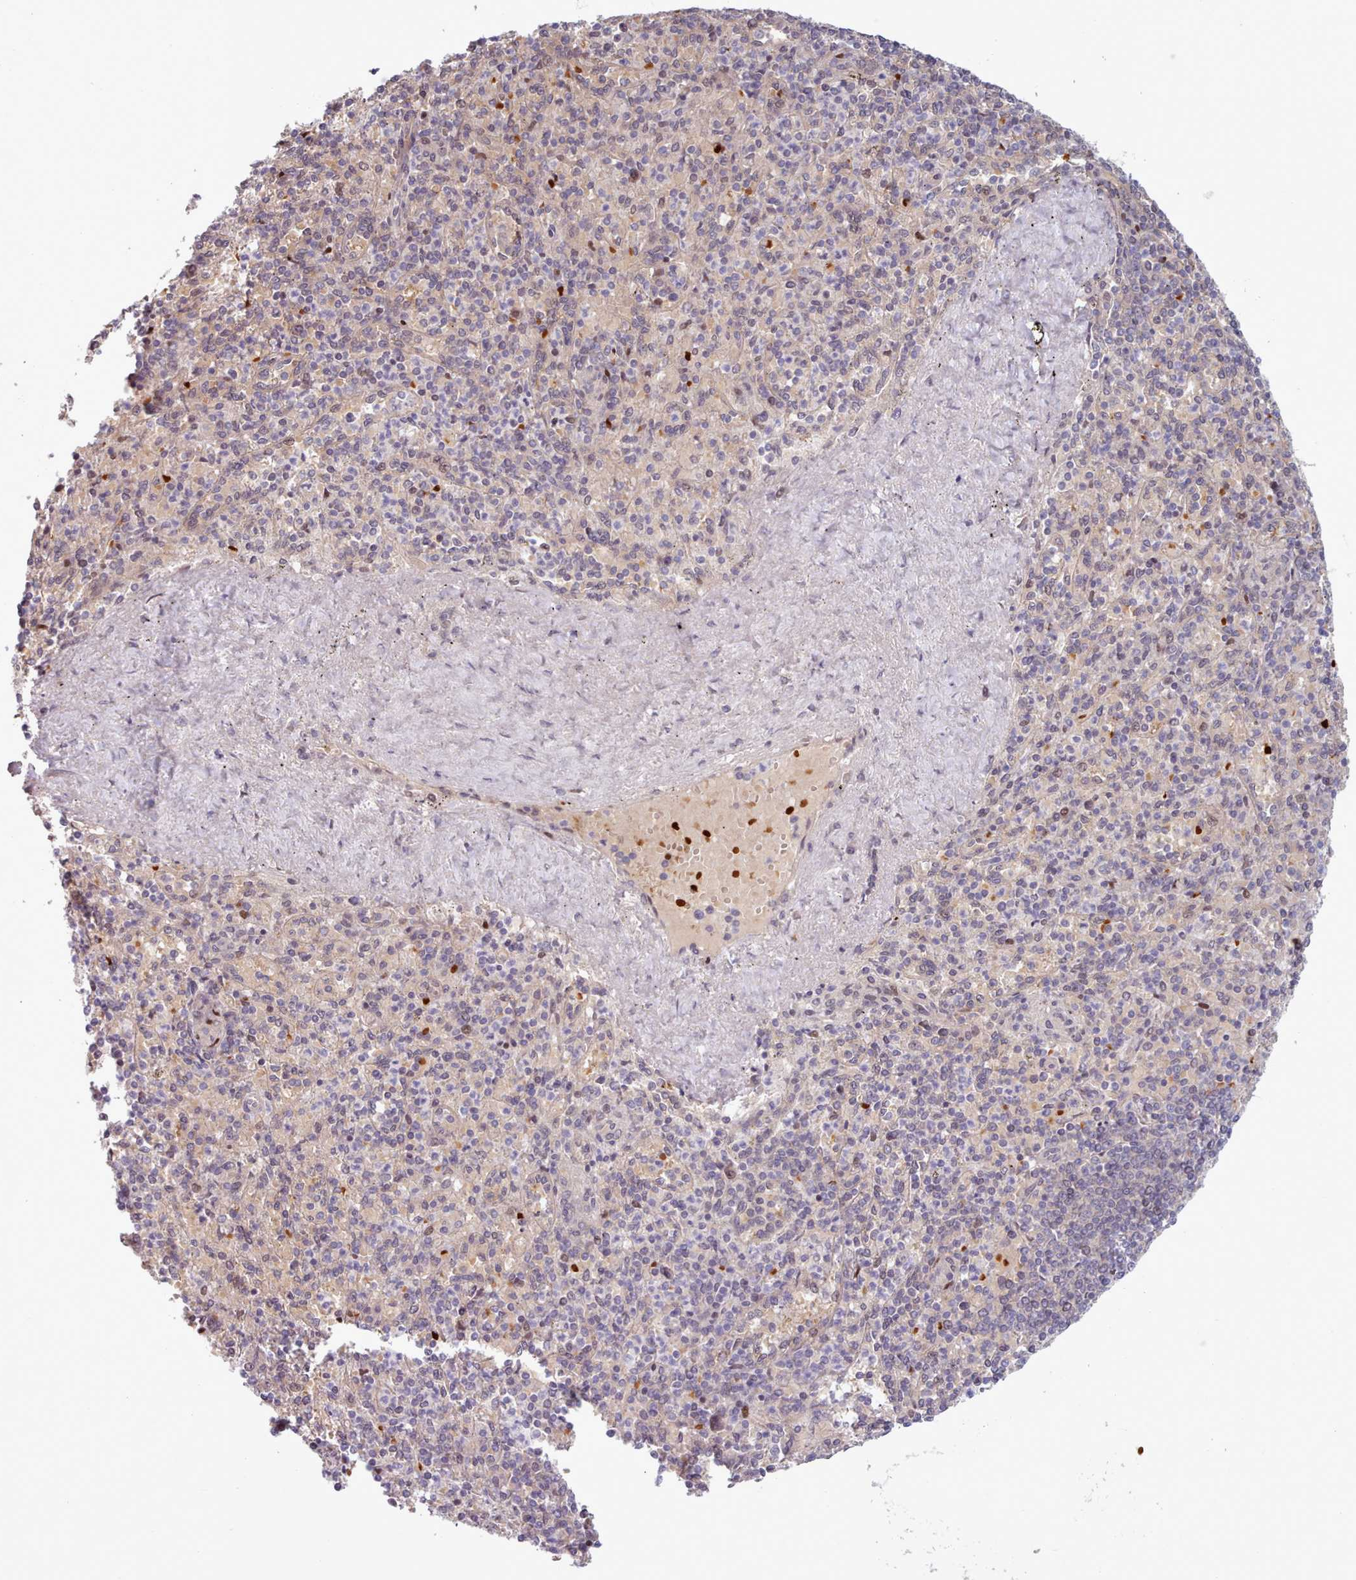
{"staining": {"intensity": "negative", "quantity": "none", "location": "none"}, "tissue": "spleen", "cell_type": "Cells in red pulp", "image_type": "normal", "snomed": [{"axis": "morphology", "description": "Normal tissue, NOS"}, {"axis": "topography", "description": "Spleen"}], "caption": "High power microscopy micrograph of an immunohistochemistry (IHC) image of benign spleen, revealing no significant staining in cells in red pulp.", "gene": "KBTBD6", "patient": {"sex": "male", "age": 82}}